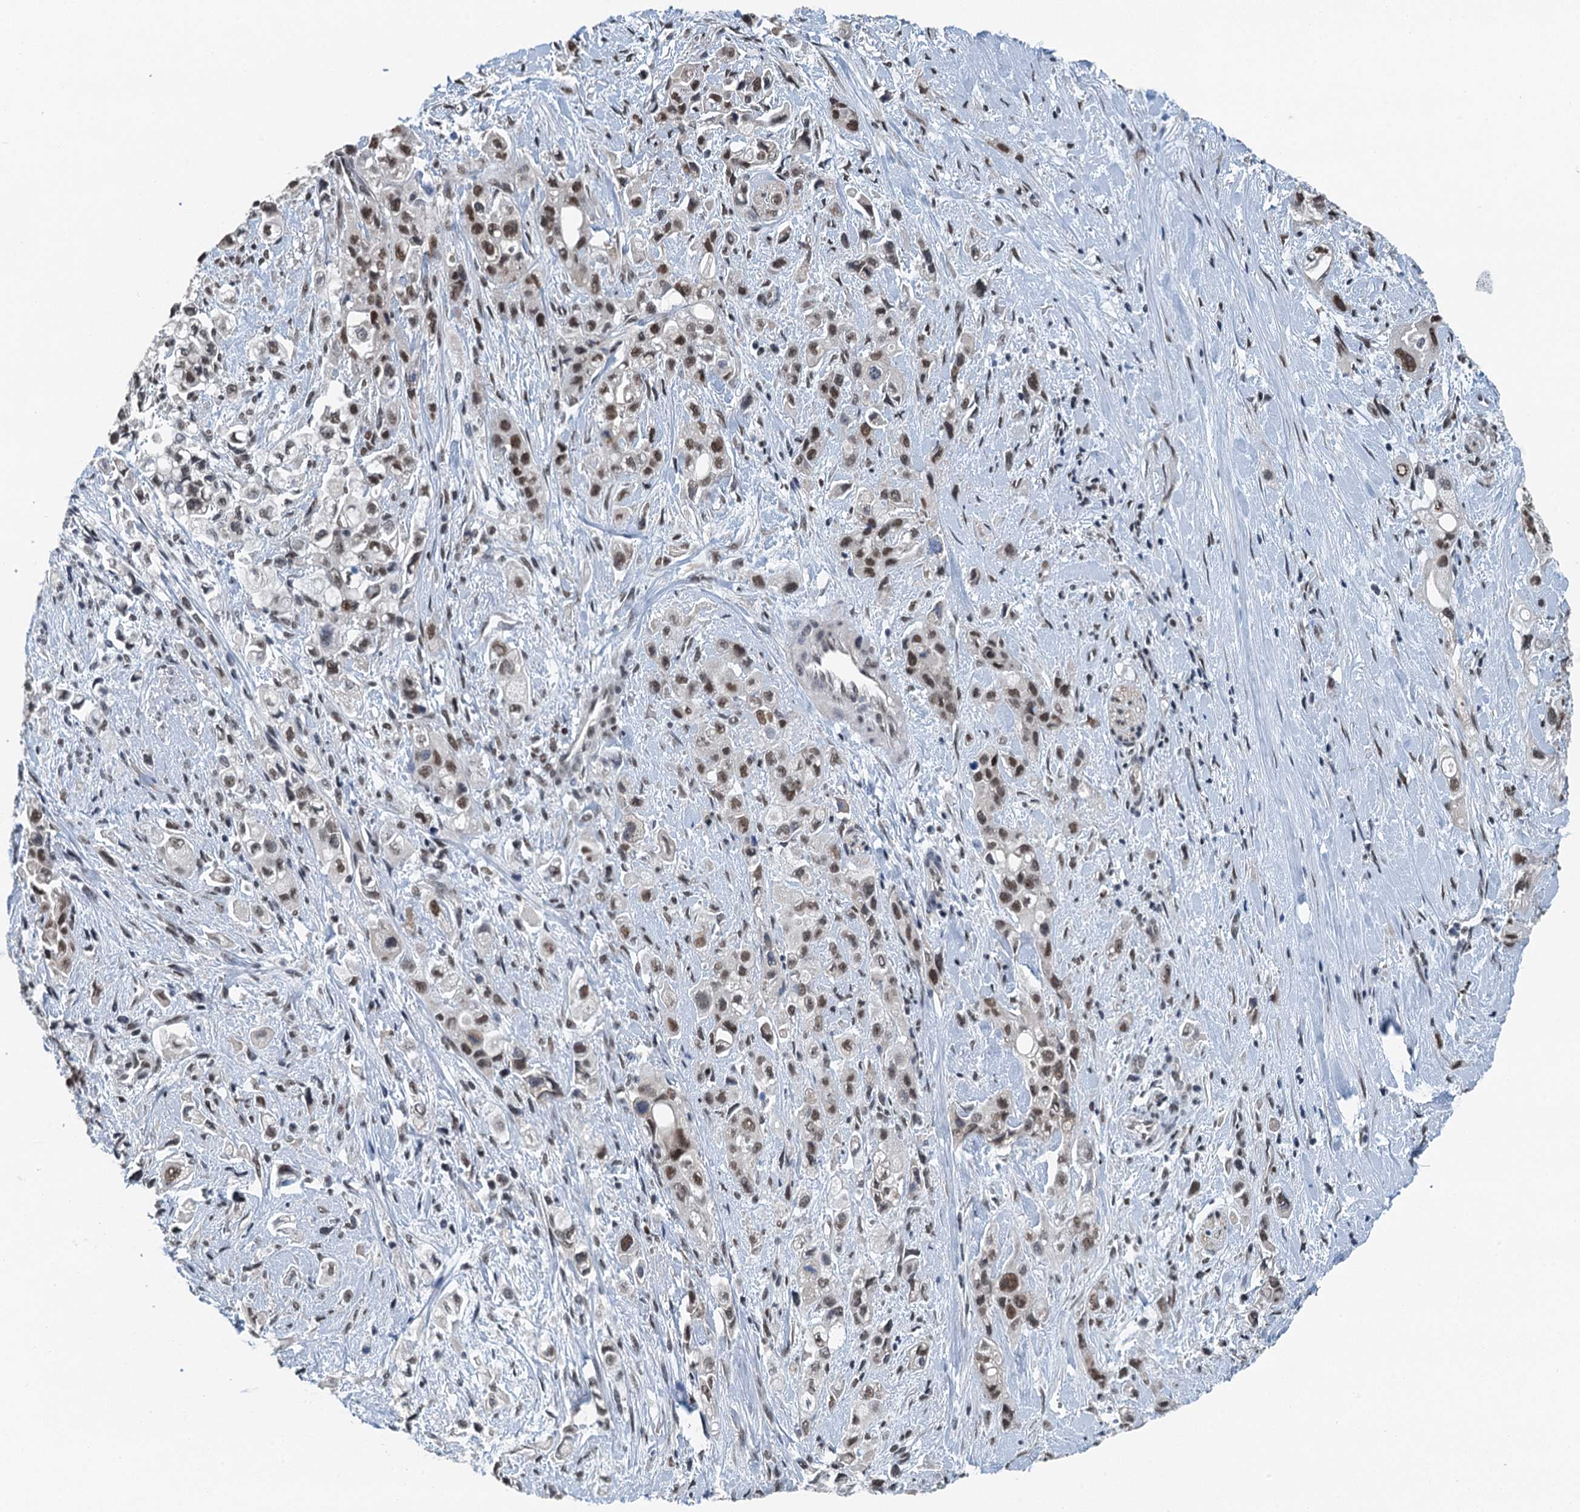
{"staining": {"intensity": "moderate", "quantity": ">75%", "location": "nuclear"}, "tissue": "pancreatic cancer", "cell_type": "Tumor cells", "image_type": "cancer", "snomed": [{"axis": "morphology", "description": "Adenocarcinoma, NOS"}, {"axis": "topography", "description": "Pancreas"}], "caption": "Tumor cells show medium levels of moderate nuclear staining in approximately >75% of cells in human adenocarcinoma (pancreatic).", "gene": "MTA3", "patient": {"sex": "female", "age": 66}}